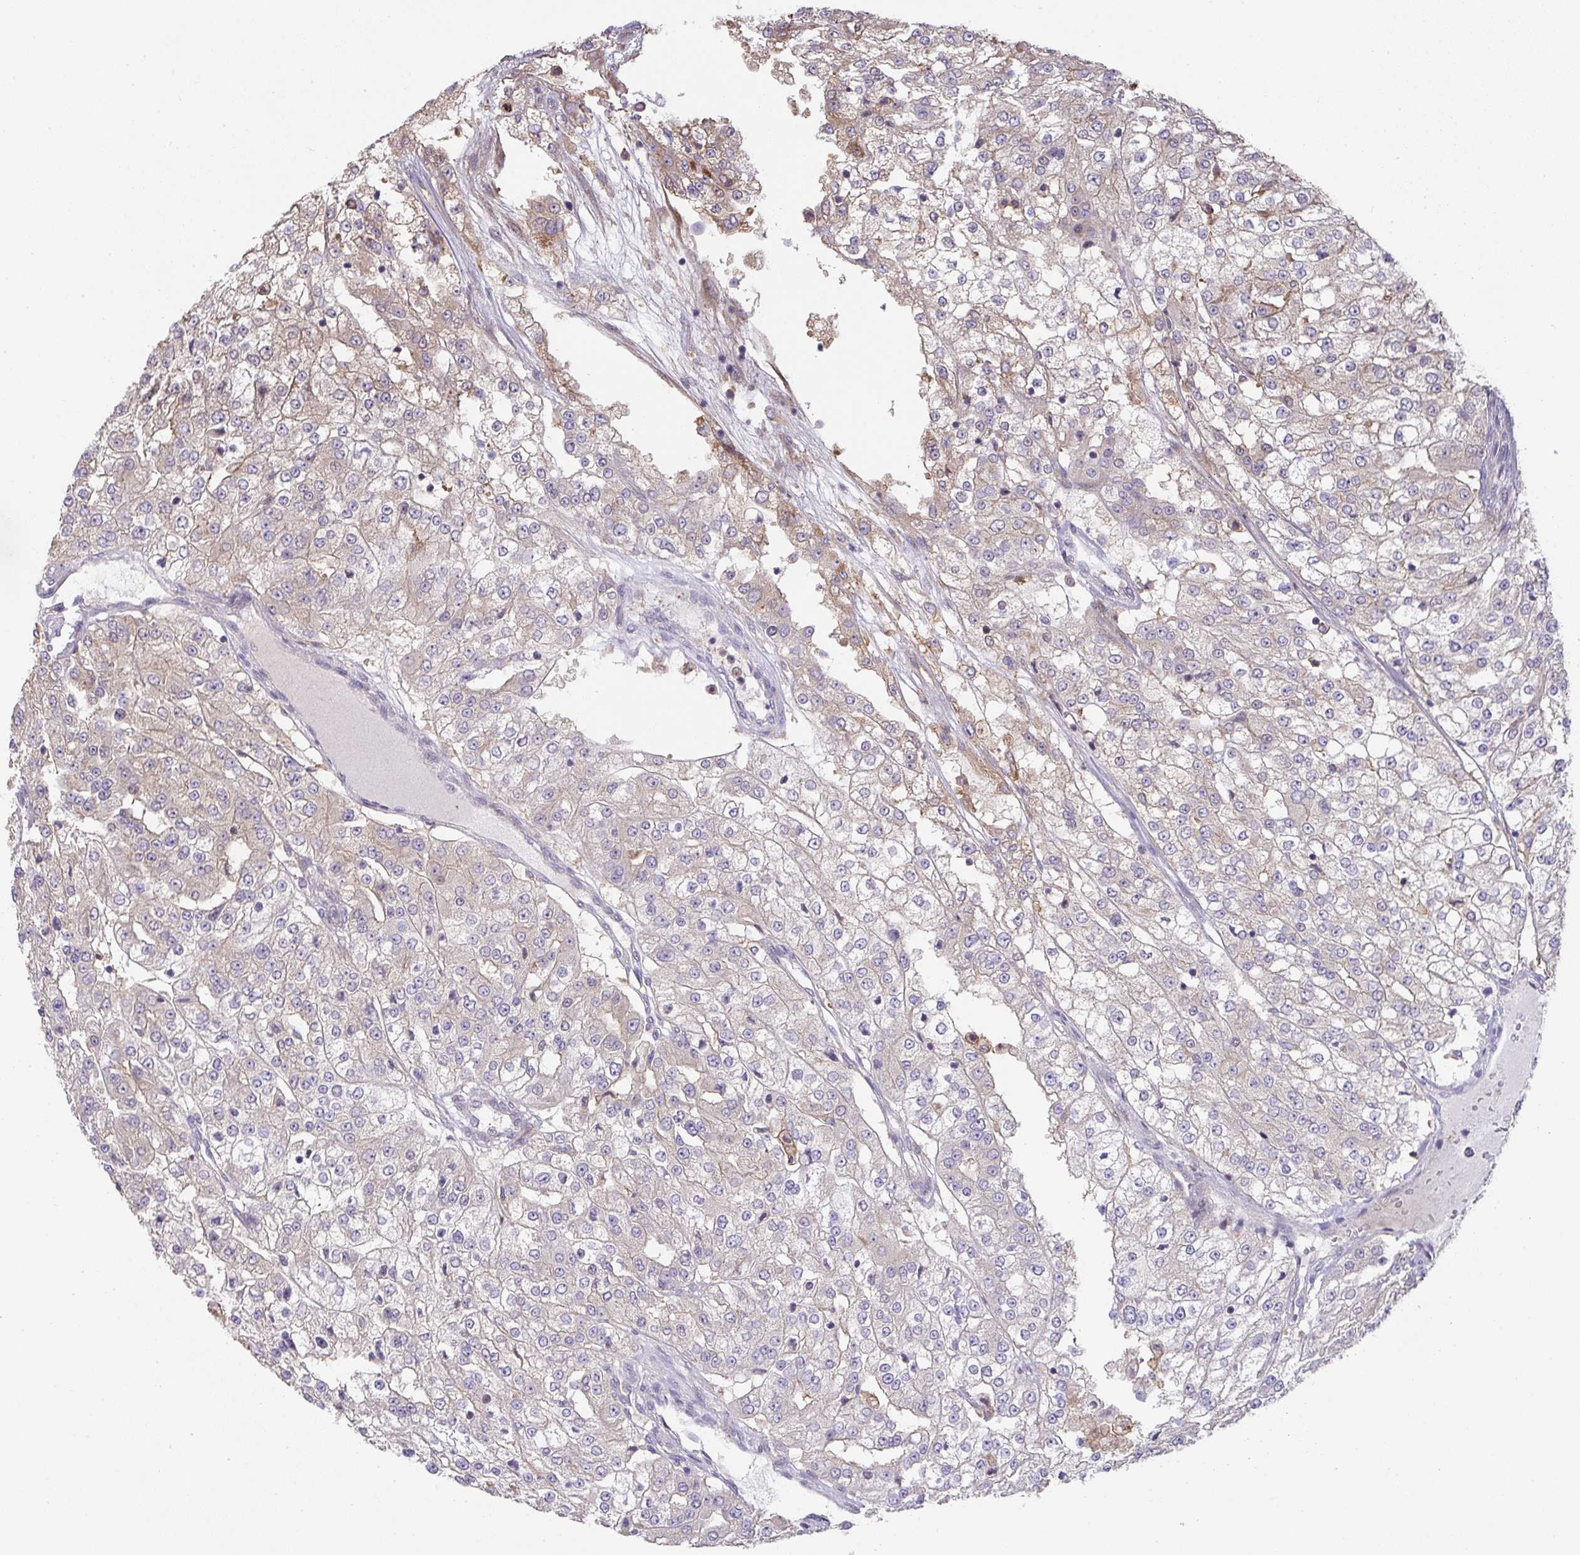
{"staining": {"intensity": "weak", "quantity": "<25%", "location": "cytoplasmic/membranous"}, "tissue": "renal cancer", "cell_type": "Tumor cells", "image_type": "cancer", "snomed": [{"axis": "morphology", "description": "Adenocarcinoma, NOS"}, {"axis": "topography", "description": "Kidney"}], "caption": "Adenocarcinoma (renal) was stained to show a protein in brown. There is no significant staining in tumor cells. (IHC, brightfield microscopy, high magnification).", "gene": "EEF1AKMT1", "patient": {"sex": "female", "age": 63}}